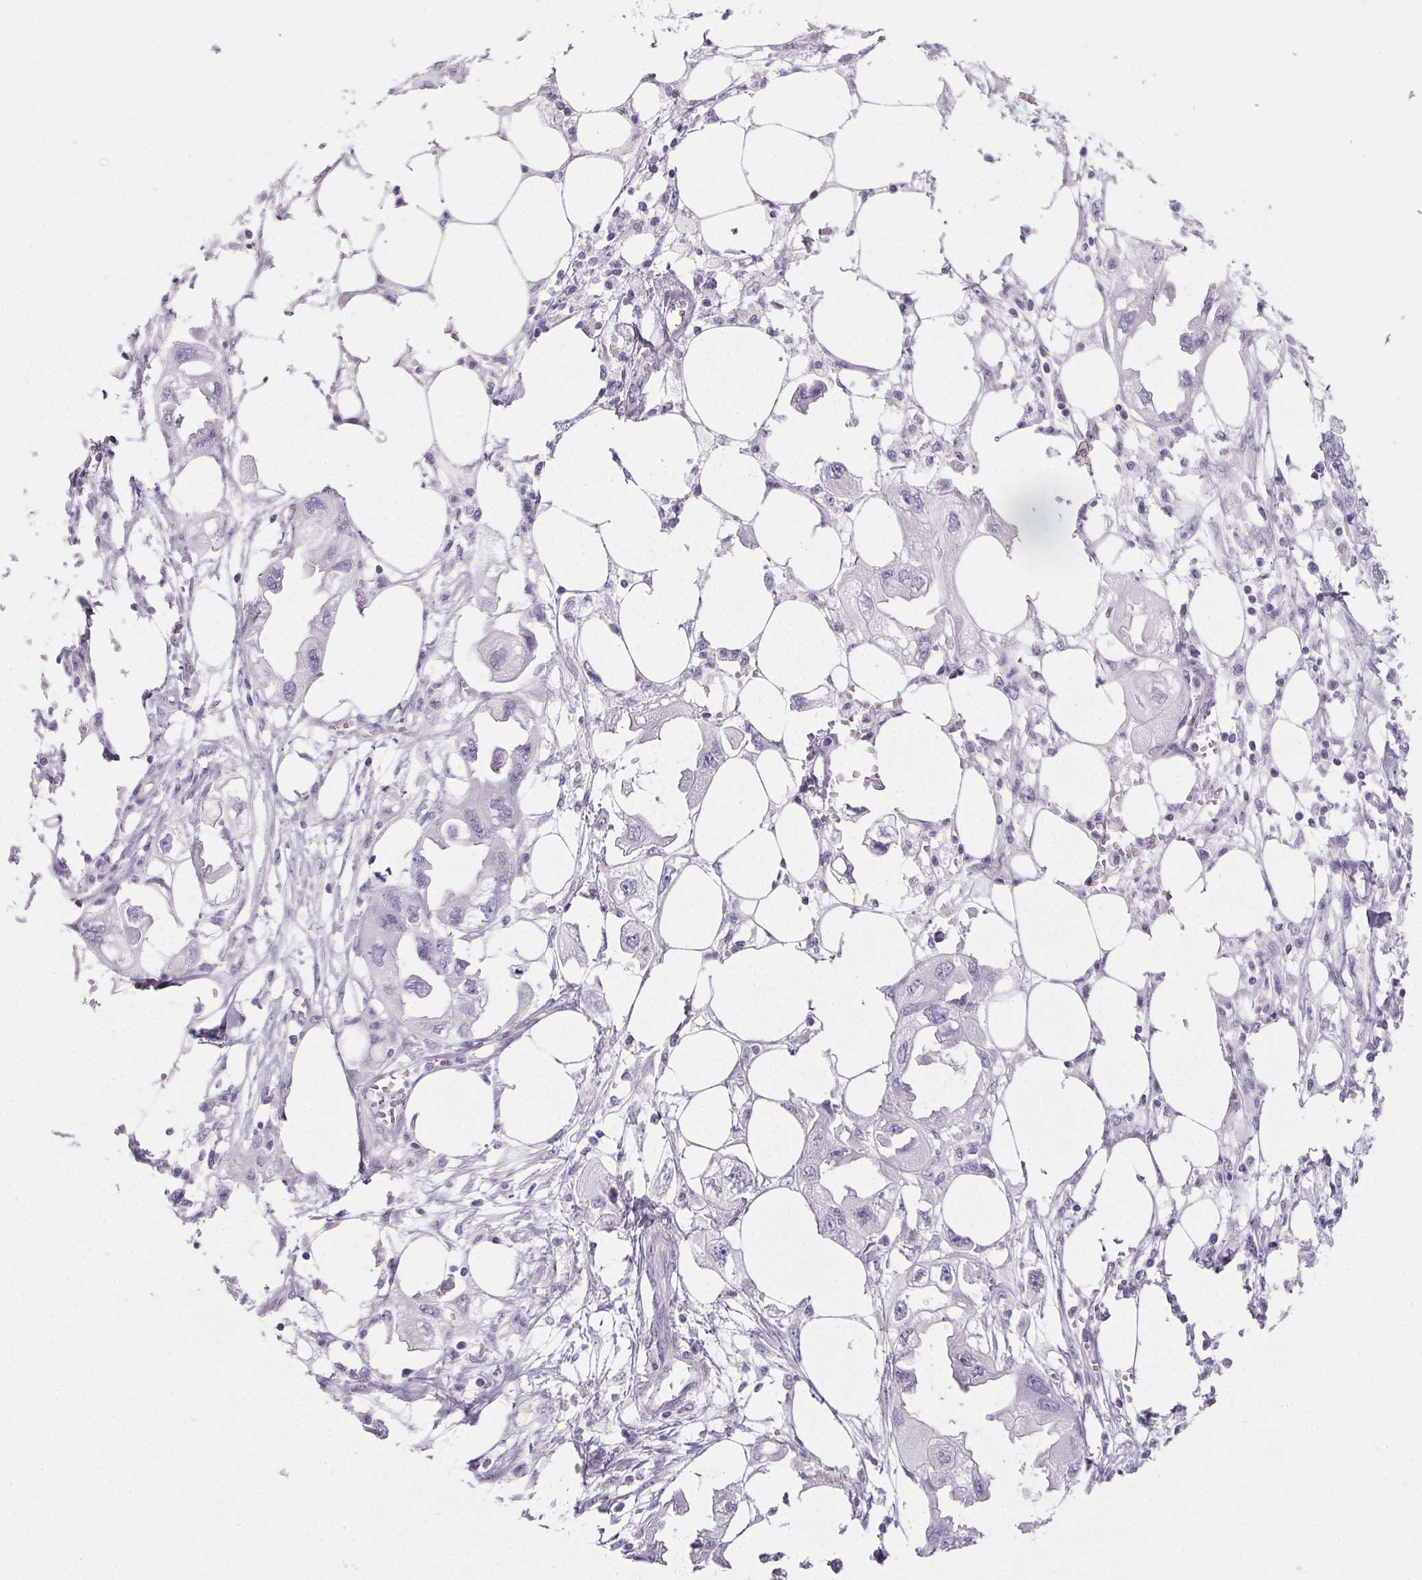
{"staining": {"intensity": "negative", "quantity": "none", "location": "none"}, "tissue": "endometrial cancer", "cell_type": "Tumor cells", "image_type": "cancer", "snomed": [{"axis": "morphology", "description": "Adenocarcinoma, NOS"}, {"axis": "morphology", "description": "Adenocarcinoma, metastatic, NOS"}, {"axis": "topography", "description": "Adipose tissue"}, {"axis": "topography", "description": "Endometrium"}], "caption": "Immunohistochemical staining of human endometrial cancer shows no significant staining in tumor cells.", "gene": "PRSS3", "patient": {"sex": "female", "age": 67}}